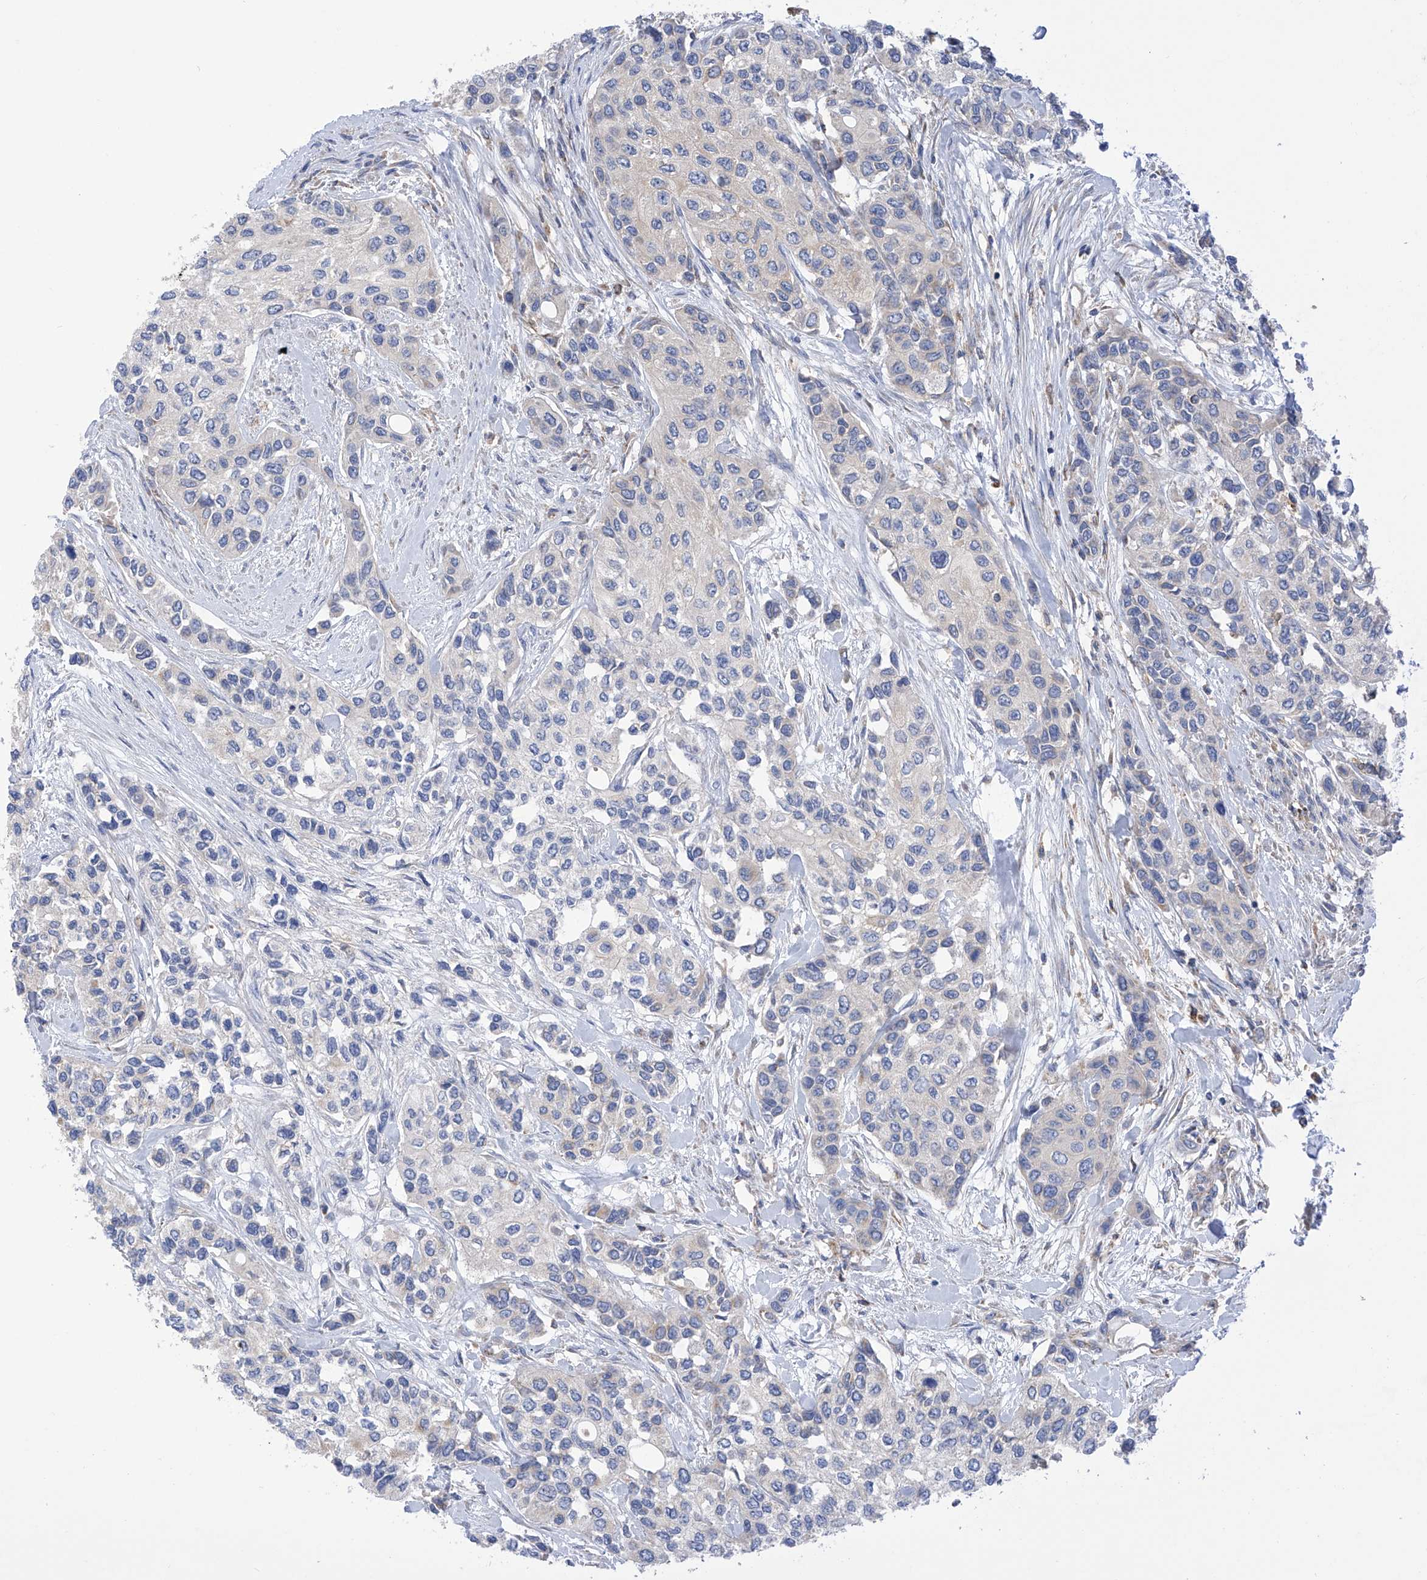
{"staining": {"intensity": "negative", "quantity": "none", "location": "none"}, "tissue": "urothelial cancer", "cell_type": "Tumor cells", "image_type": "cancer", "snomed": [{"axis": "morphology", "description": "Normal tissue, NOS"}, {"axis": "morphology", "description": "Urothelial carcinoma, High grade"}, {"axis": "topography", "description": "Vascular tissue"}, {"axis": "topography", "description": "Urinary bladder"}], "caption": "Tumor cells show no significant protein staining in urothelial cancer.", "gene": "P2RX7", "patient": {"sex": "female", "age": 56}}